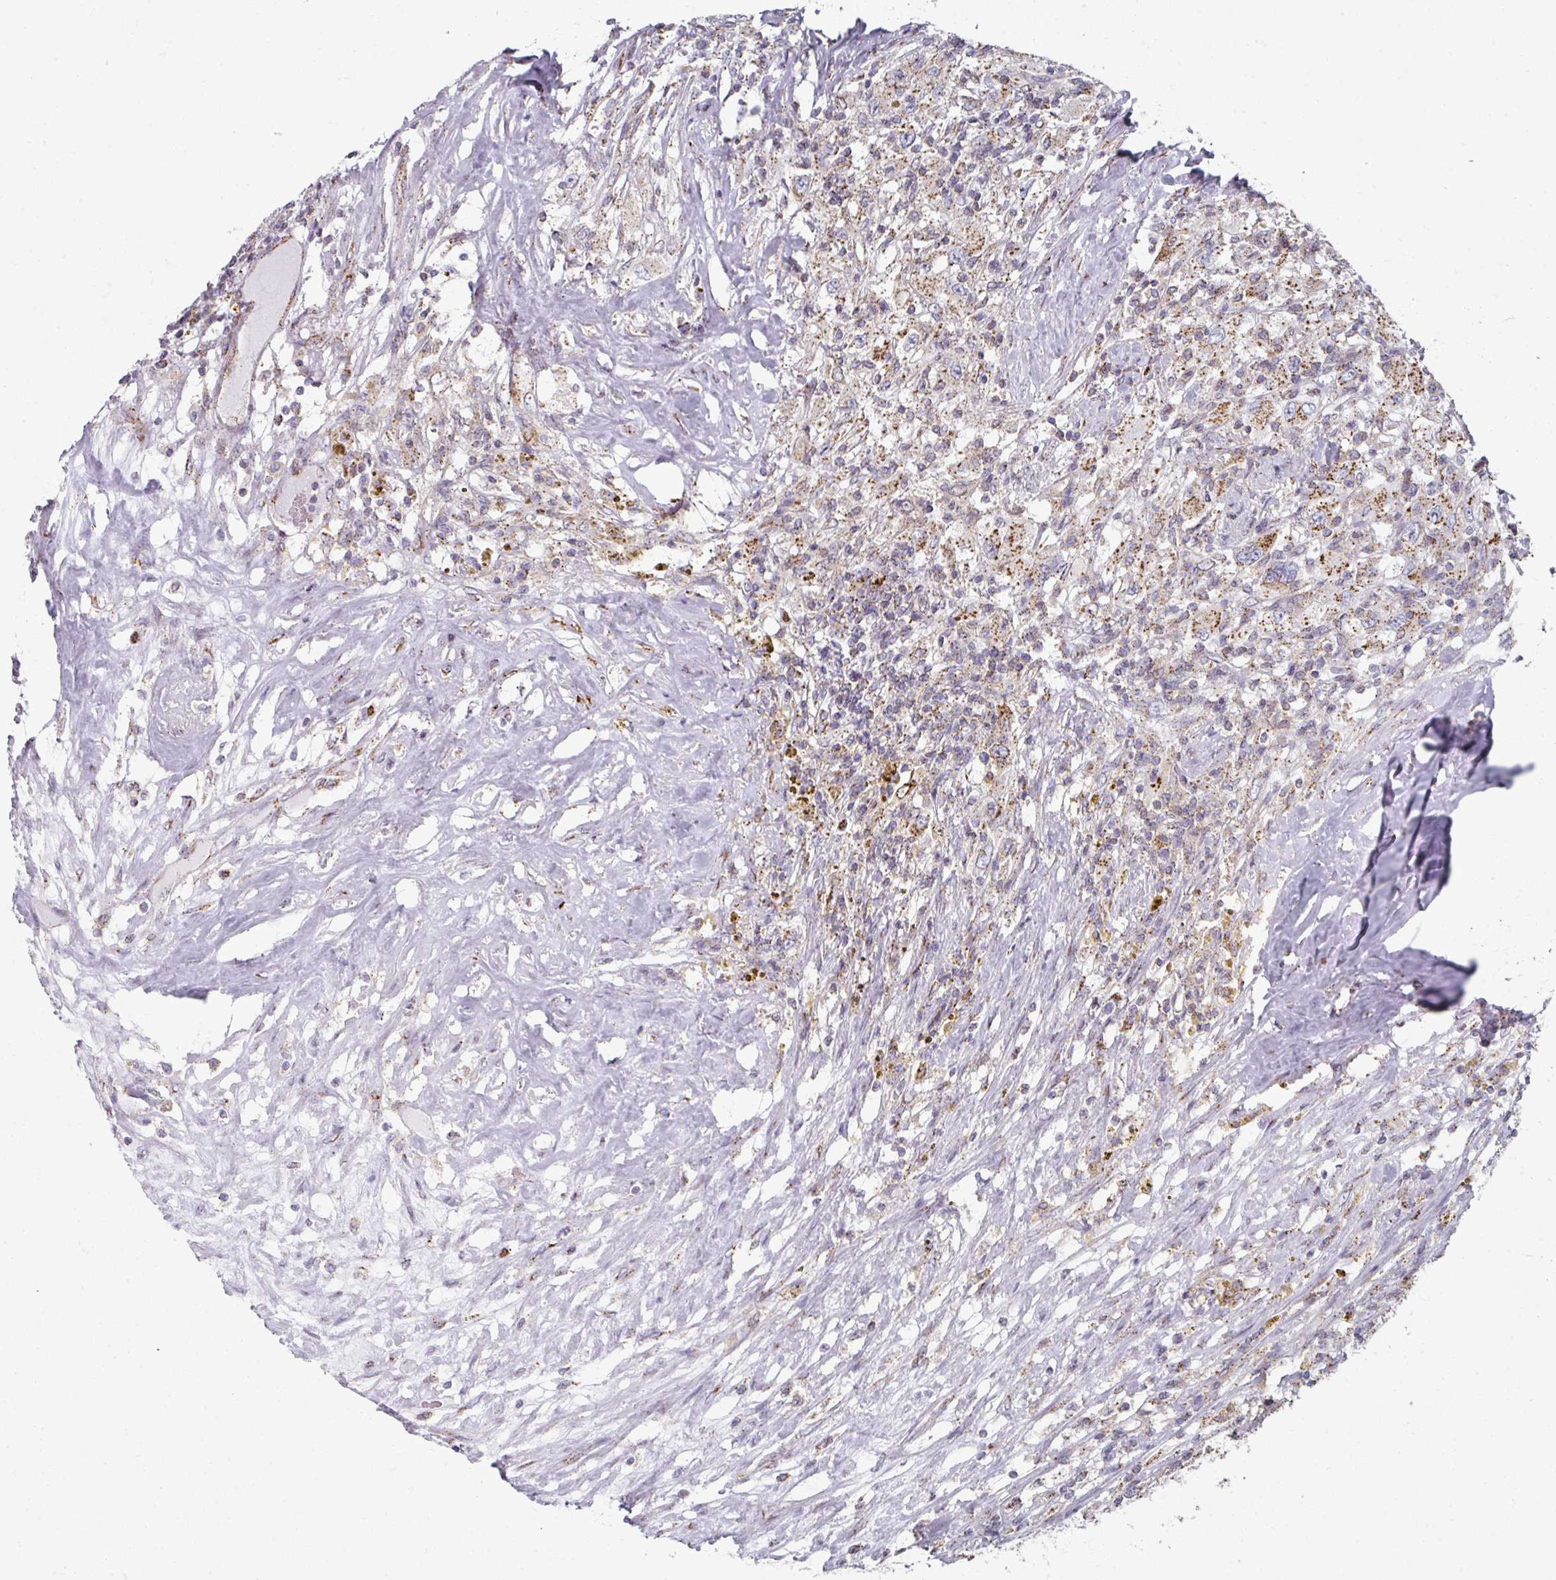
{"staining": {"intensity": "moderate", "quantity": ">75%", "location": "cytoplasmic/membranous"}, "tissue": "renal cancer", "cell_type": "Tumor cells", "image_type": "cancer", "snomed": [{"axis": "morphology", "description": "Adenocarcinoma, NOS"}, {"axis": "topography", "description": "Kidney"}], "caption": "A photomicrograph of renal adenocarcinoma stained for a protein exhibits moderate cytoplasmic/membranous brown staining in tumor cells.", "gene": "CCDC85B", "patient": {"sex": "female", "age": 67}}